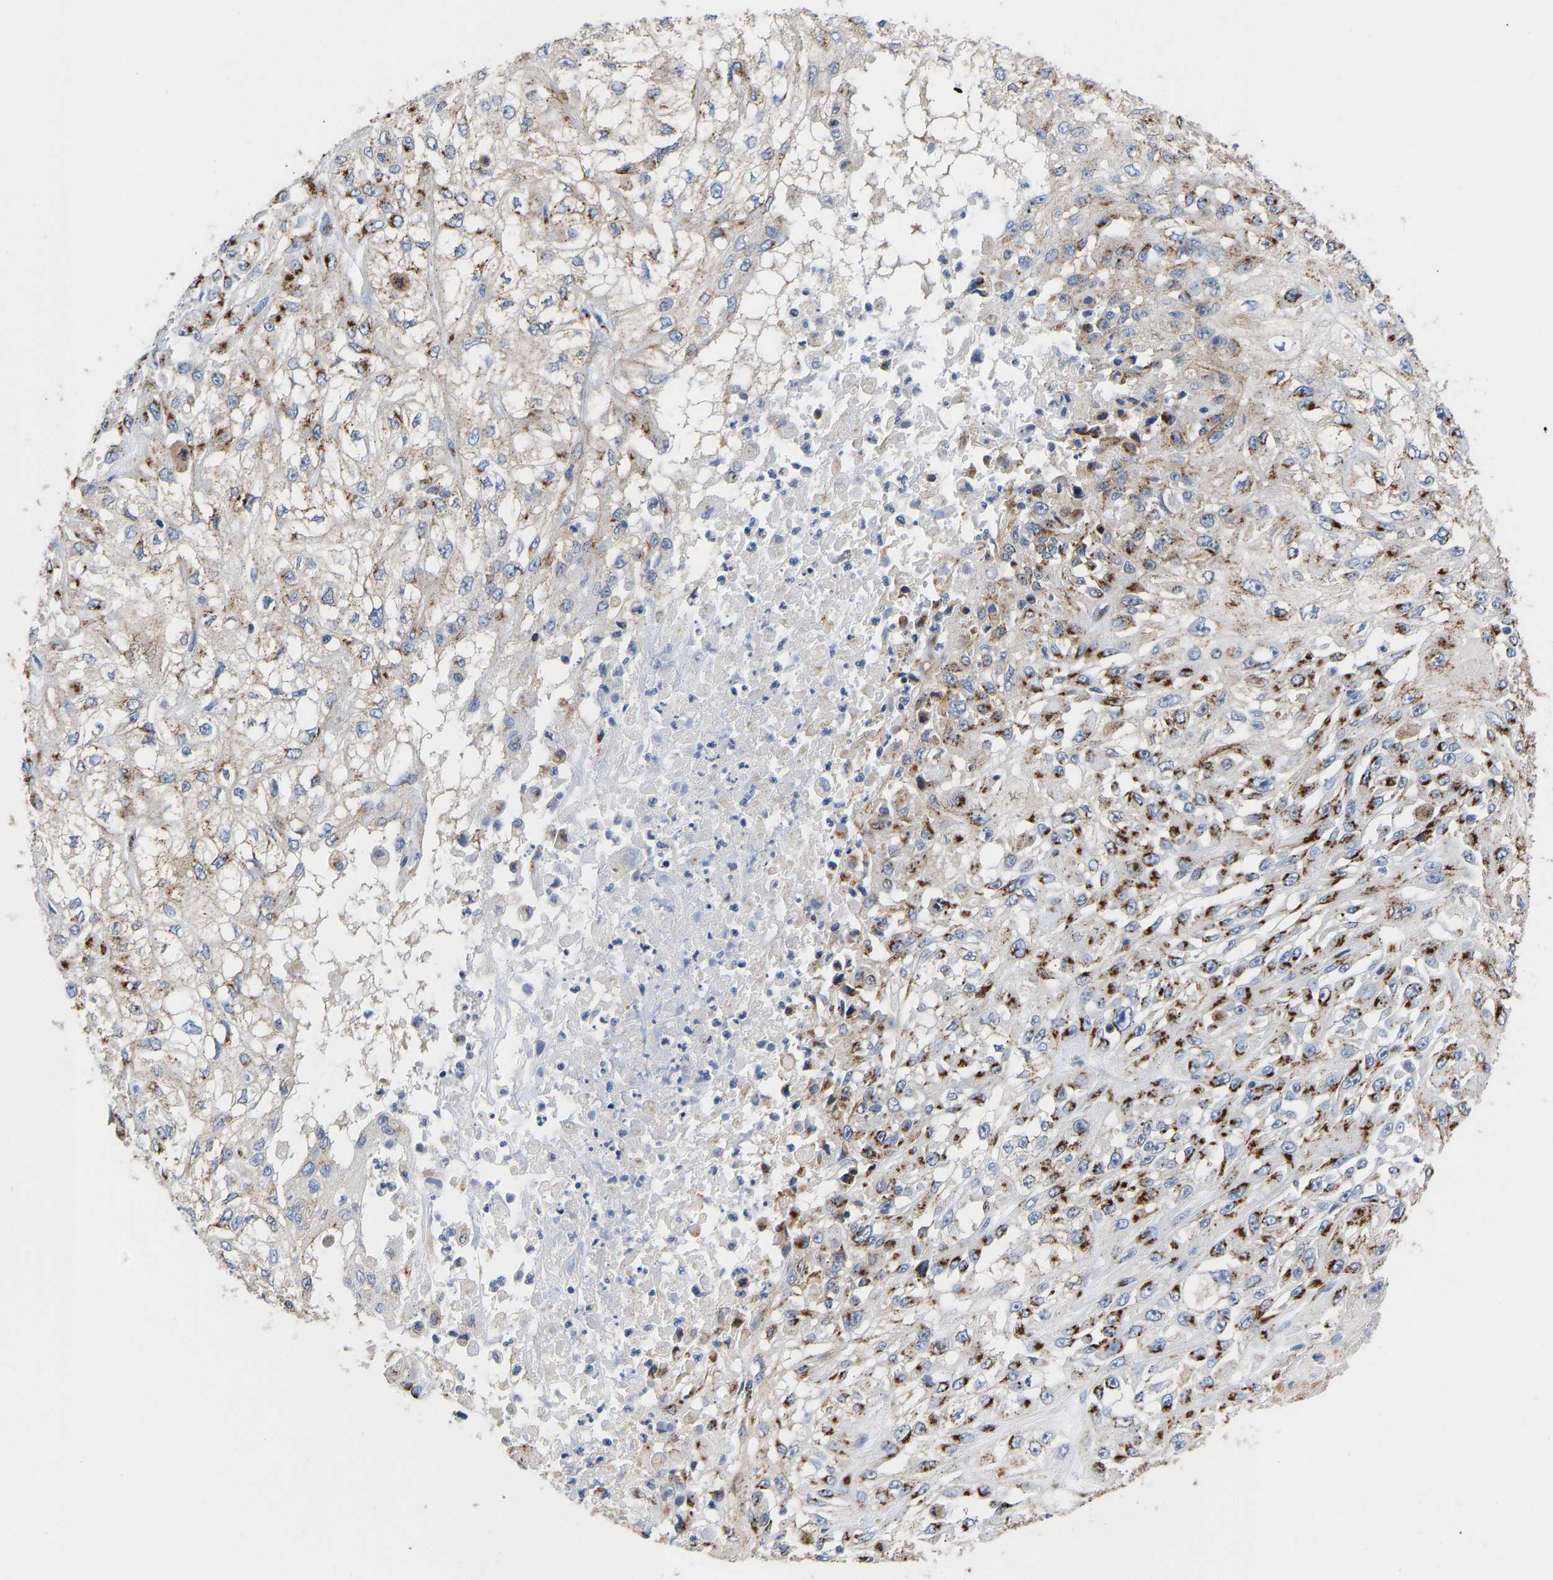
{"staining": {"intensity": "strong", "quantity": ">75%", "location": "cytoplasmic/membranous"}, "tissue": "skin cancer", "cell_type": "Tumor cells", "image_type": "cancer", "snomed": [{"axis": "morphology", "description": "Squamous cell carcinoma, NOS"}, {"axis": "morphology", "description": "Squamous cell carcinoma, metastatic, NOS"}, {"axis": "topography", "description": "Skin"}, {"axis": "topography", "description": "Lymph node"}], "caption": "Skin cancer stained for a protein shows strong cytoplasmic/membranous positivity in tumor cells.", "gene": "TMEM87A", "patient": {"sex": "male", "age": 75}}